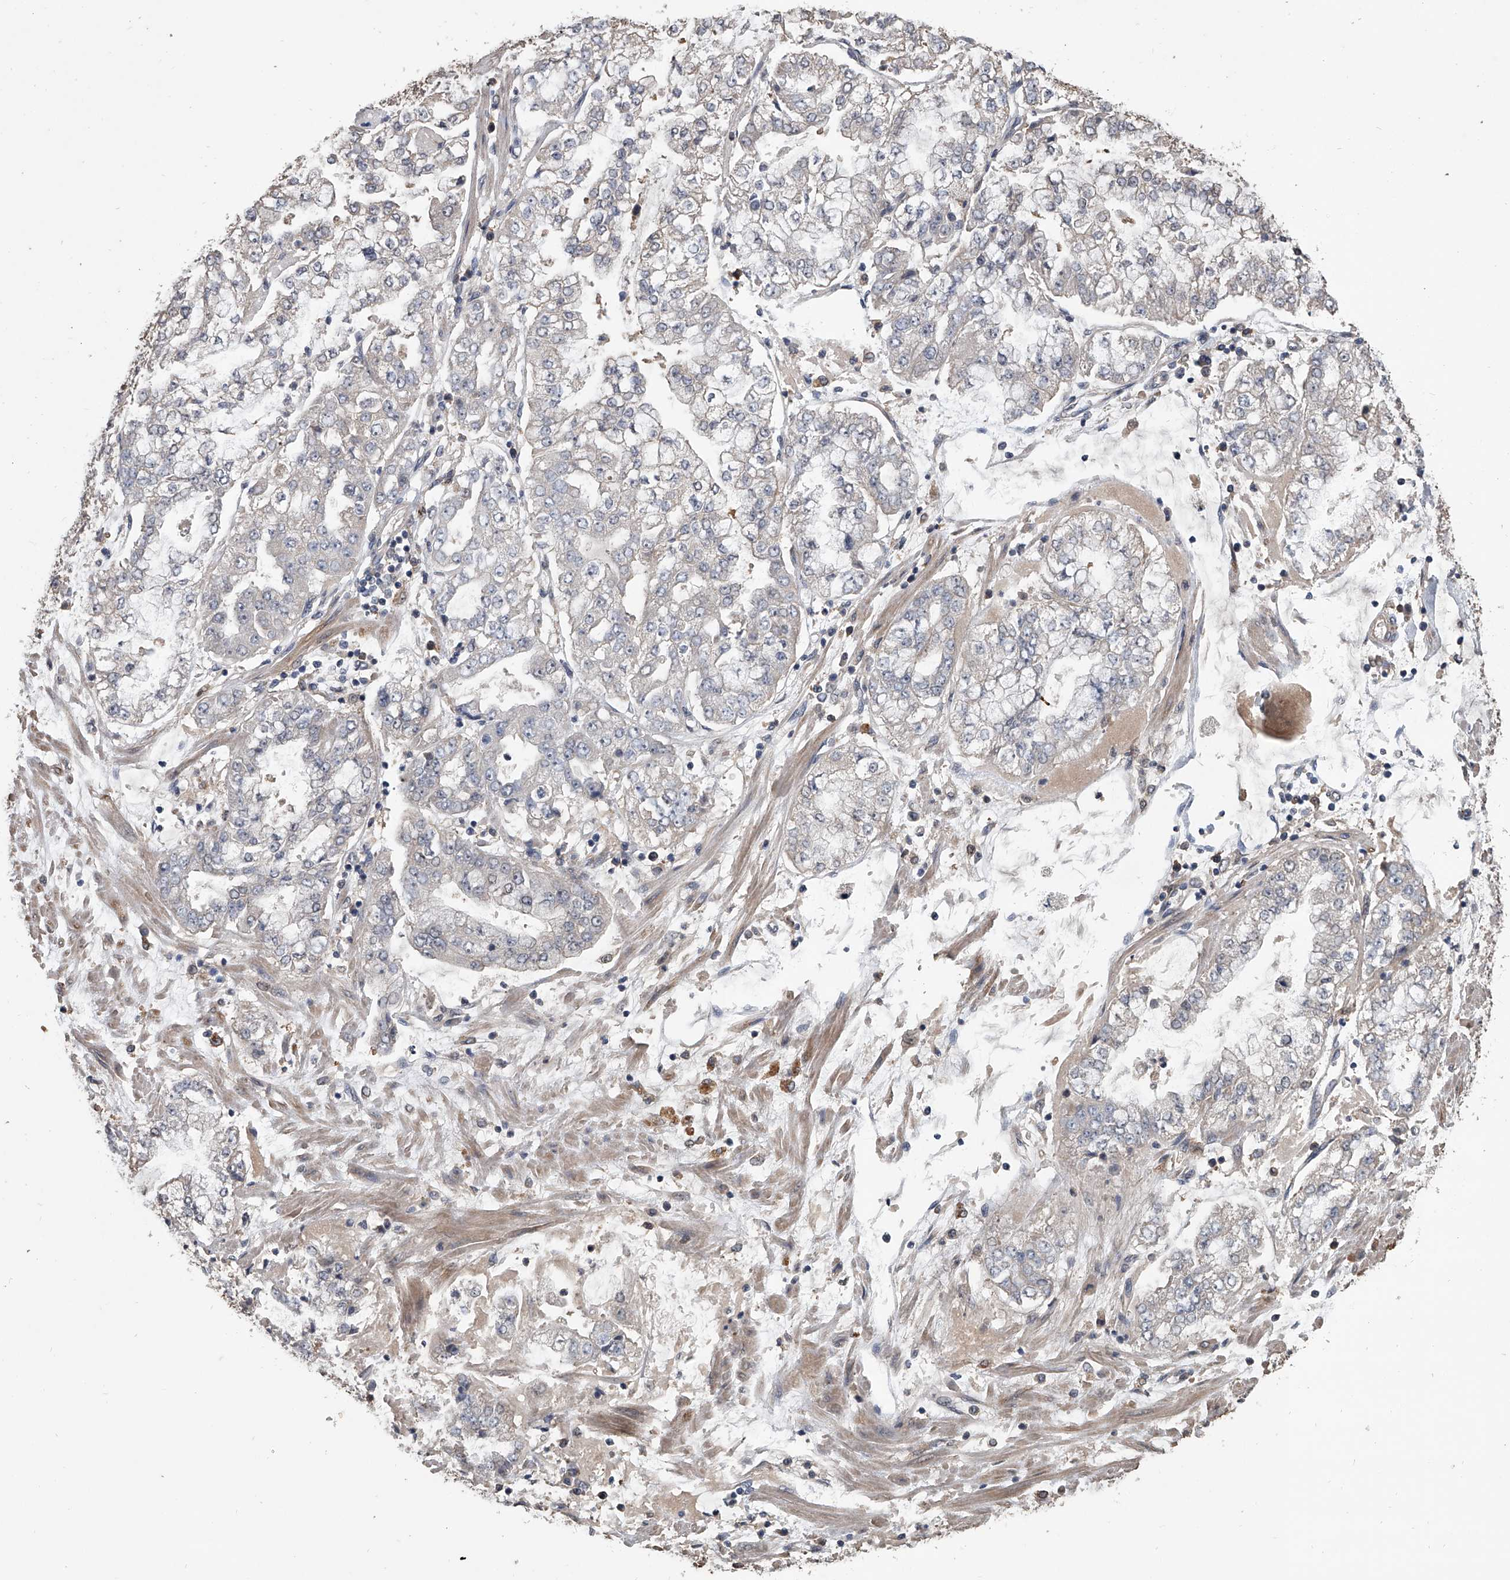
{"staining": {"intensity": "negative", "quantity": "none", "location": "none"}, "tissue": "stomach cancer", "cell_type": "Tumor cells", "image_type": "cancer", "snomed": [{"axis": "morphology", "description": "Adenocarcinoma, NOS"}, {"axis": "topography", "description": "Stomach"}], "caption": "Immunohistochemistry (IHC) histopathology image of human stomach cancer (adenocarcinoma) stained for a protein (brown), which reveals no positivity in tumor cells.", "gene": "DOCK9", "patient": {"sex": "male", "age": 76}}